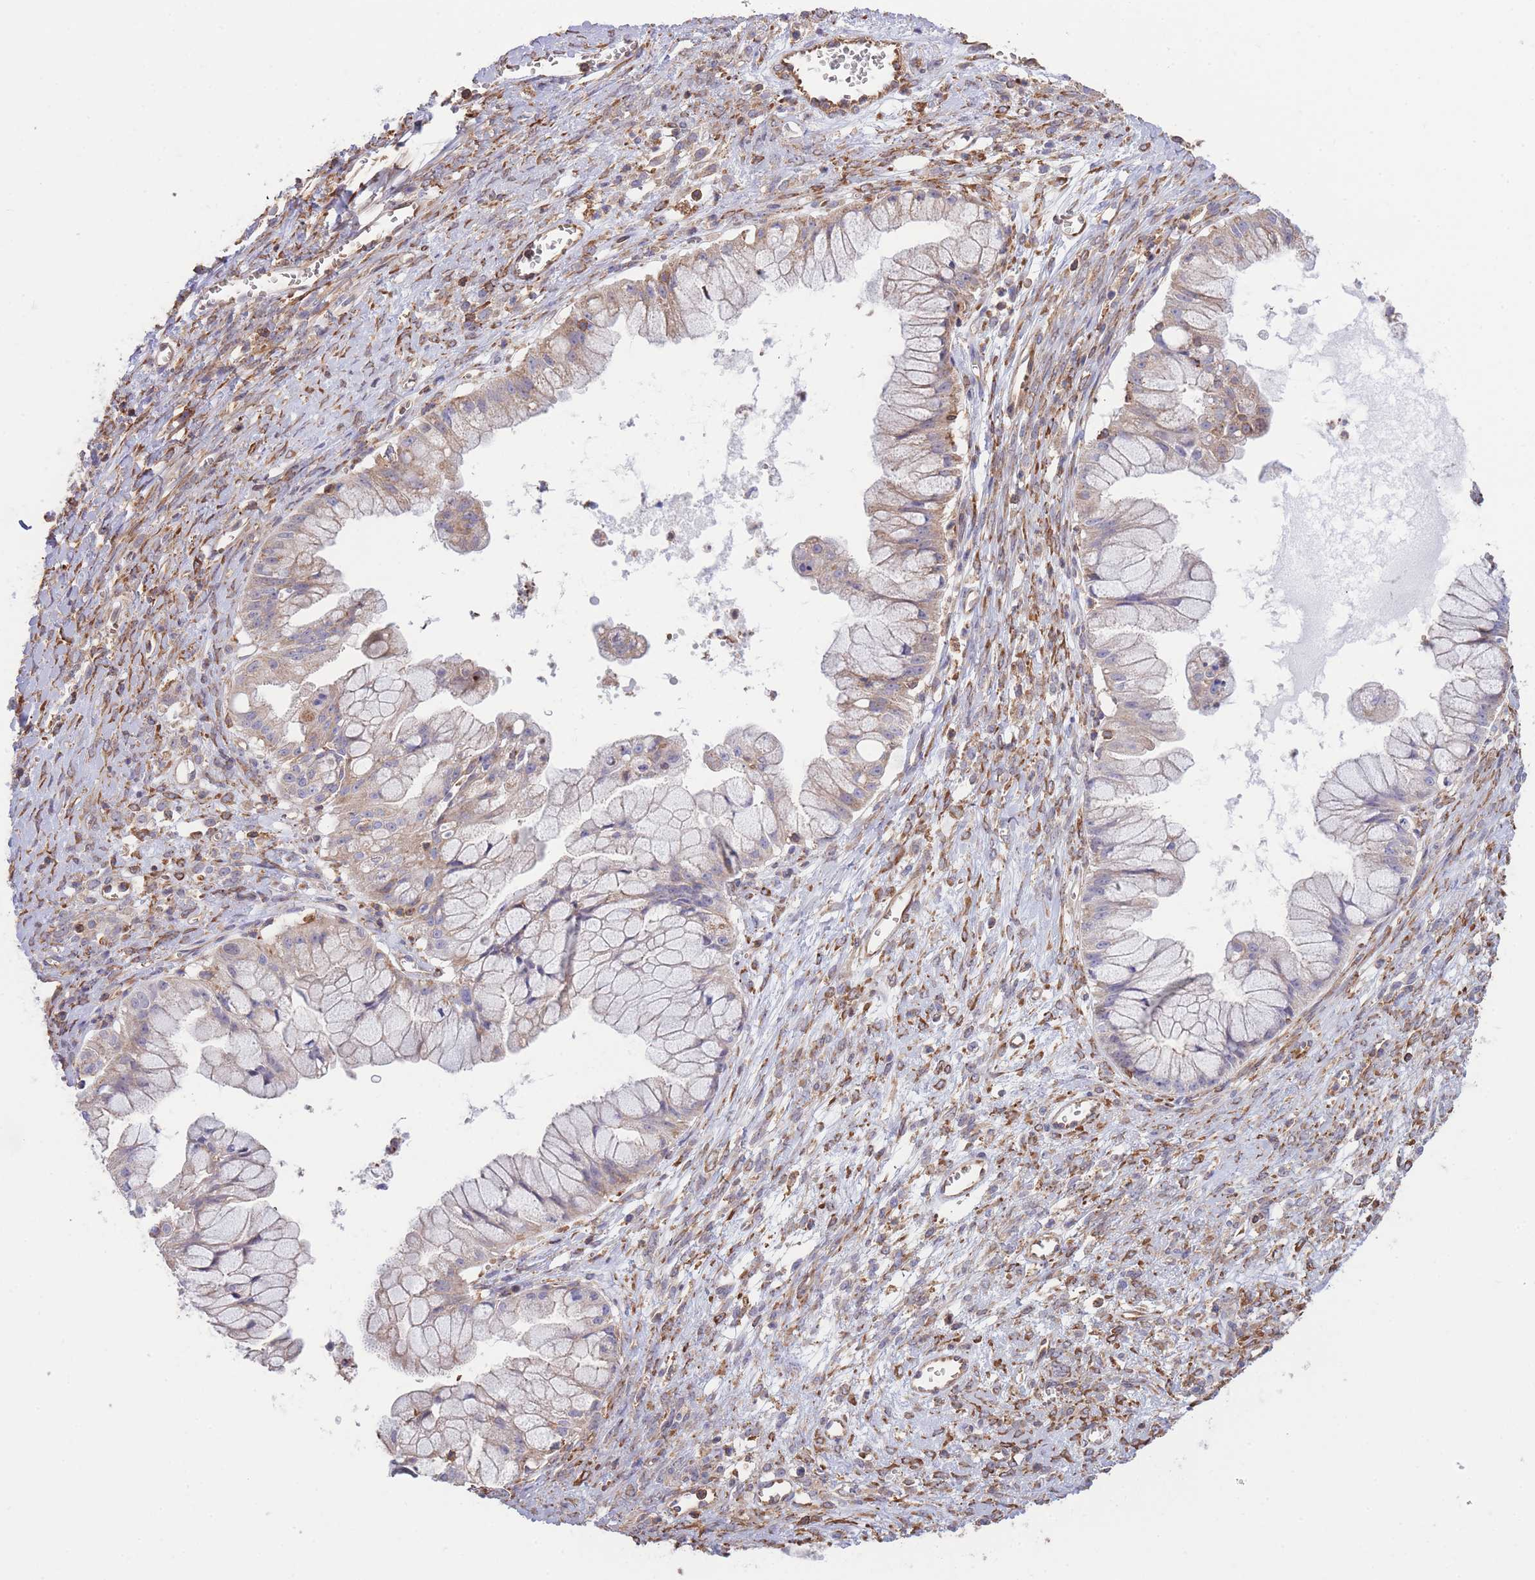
{"staining": {"intensity": "weak", "quantity": "25%-75%", "location": "cytoplasmic/membranous"}, "tissue": "ovarian cancer", "cell_type": "Tumor cells", "image_type": "cancer", "snomed": [{"axis": "morphology", "description": "Cystadenocarcinoma, mucinous, NOS"}, {"axis": "topography", "description": "Ovary"}], "caption": "High-magnification brightfield microscopy of ovarian mucinous cystadenocarcinoma stained with DAB (3,3'-diaminobenzidine) (brown) and counterstained with hematoxylin (blue). tumor cells exhibit weak cytoplasmic/membranous positivity is identified in approximately25%-75% of cells.", "gene": "LRRN4CL", "patient": {"sex": "female", "age": 70}}